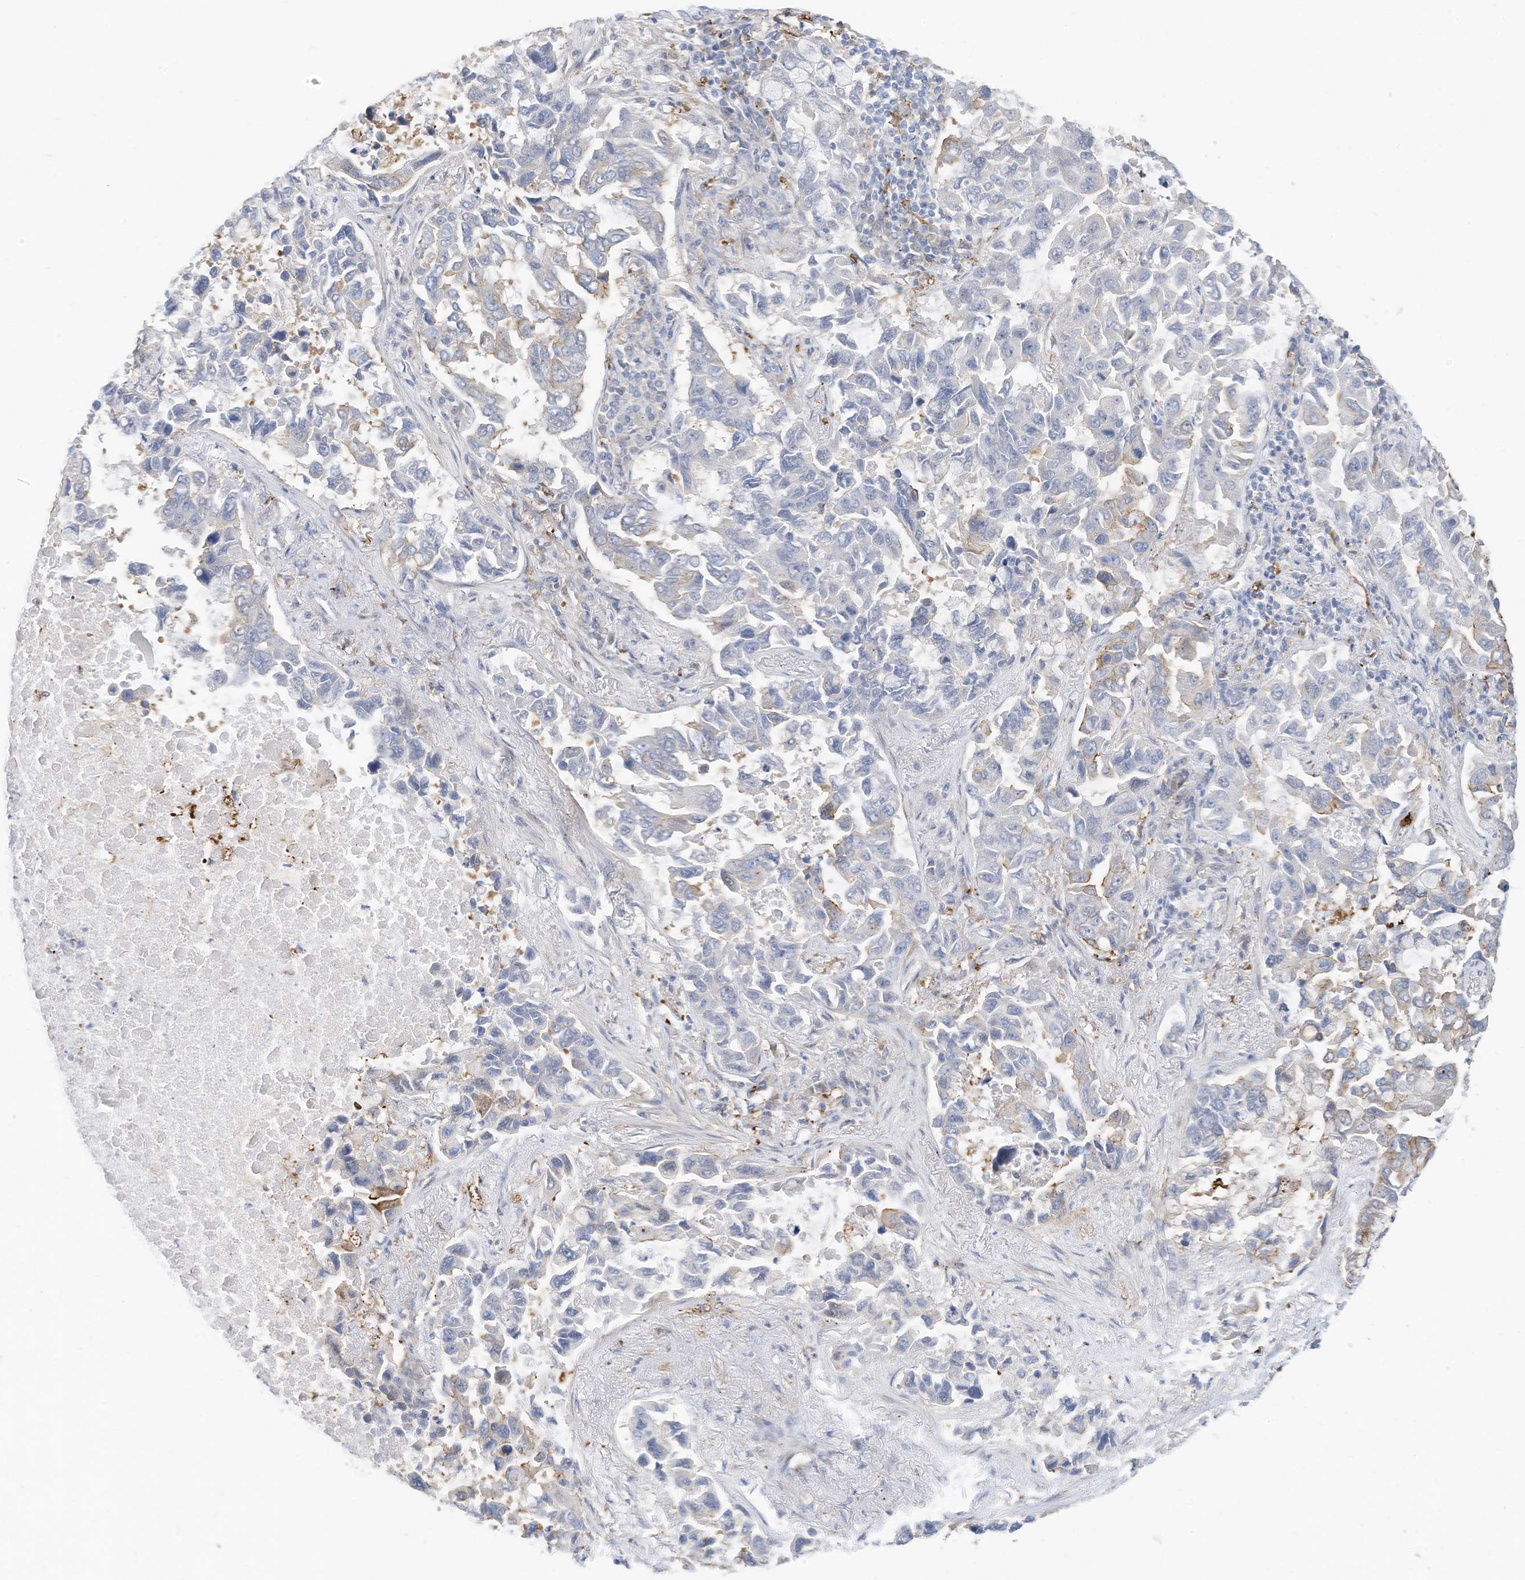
{"staining": {"intensity": "weak", "quantity": "<25%", "location": "cytoplasmic/membranous"}, "tissue": "lung cancer", "cell_type": "Tumor cells", "image_type": "cancer", "snomed": [{"axis": "morphology", "description": "Adenocarcinoma, NOS"}, {"axis": "topography", "description": "Lung"}], "caption": "Protein analysis of lung cancer (adenocarcinoma) reveals no significant expression in tumor cells. (Brightfield microscopy of DAB immunohistochemistry at high magnification).", "gene": "ATP13A1", "patient": {"sex": "male", "age": 64}}